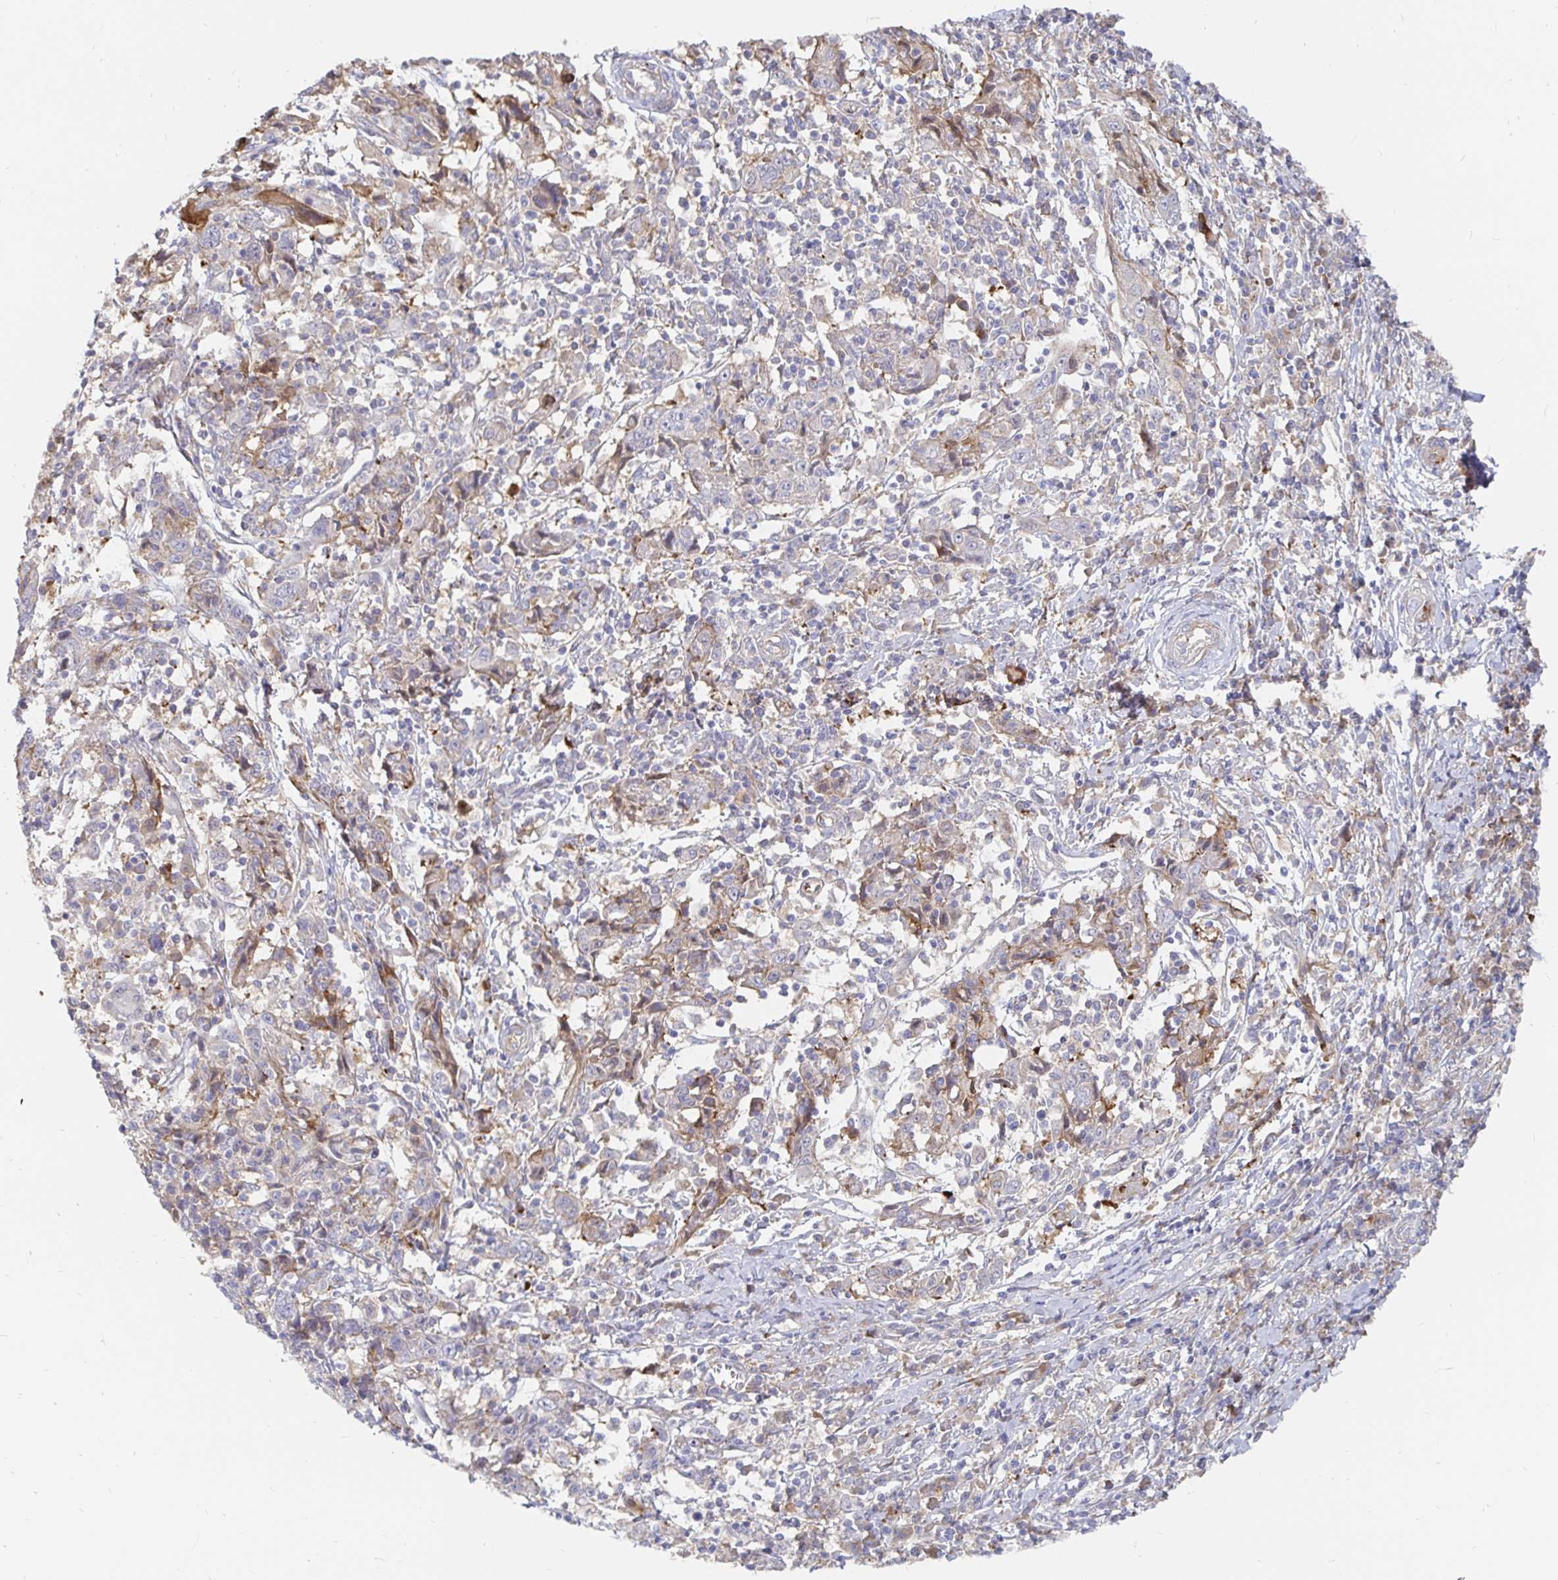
{"staining": {"intensity": "weak", "quantity": "<25%", "location": "cytoplasmic/membranous"}, "tissue": "cervical cancer", "cell_type": "Tumor cells", "image_type": "cancer", "snomed": [{"axis": "morphology", "description": "Squamous cell carcinoma, NOS"}, {"axis": "topography", "description": "Cervix"}], "caption": "DAB (3,3'-diaminobenzidine) immunohistochemical staining of human squamous cell carcinoma (cervical) displays no significant expression in tumor cells. (Stains: DAB (3,3'-diaminobenzidine) IHC with hematoxylin counter stain, Microscopy: brightfield microscopy at high magnification).", "gene": "KCTD19", "patient": {"sex": "female", "age": 46}}